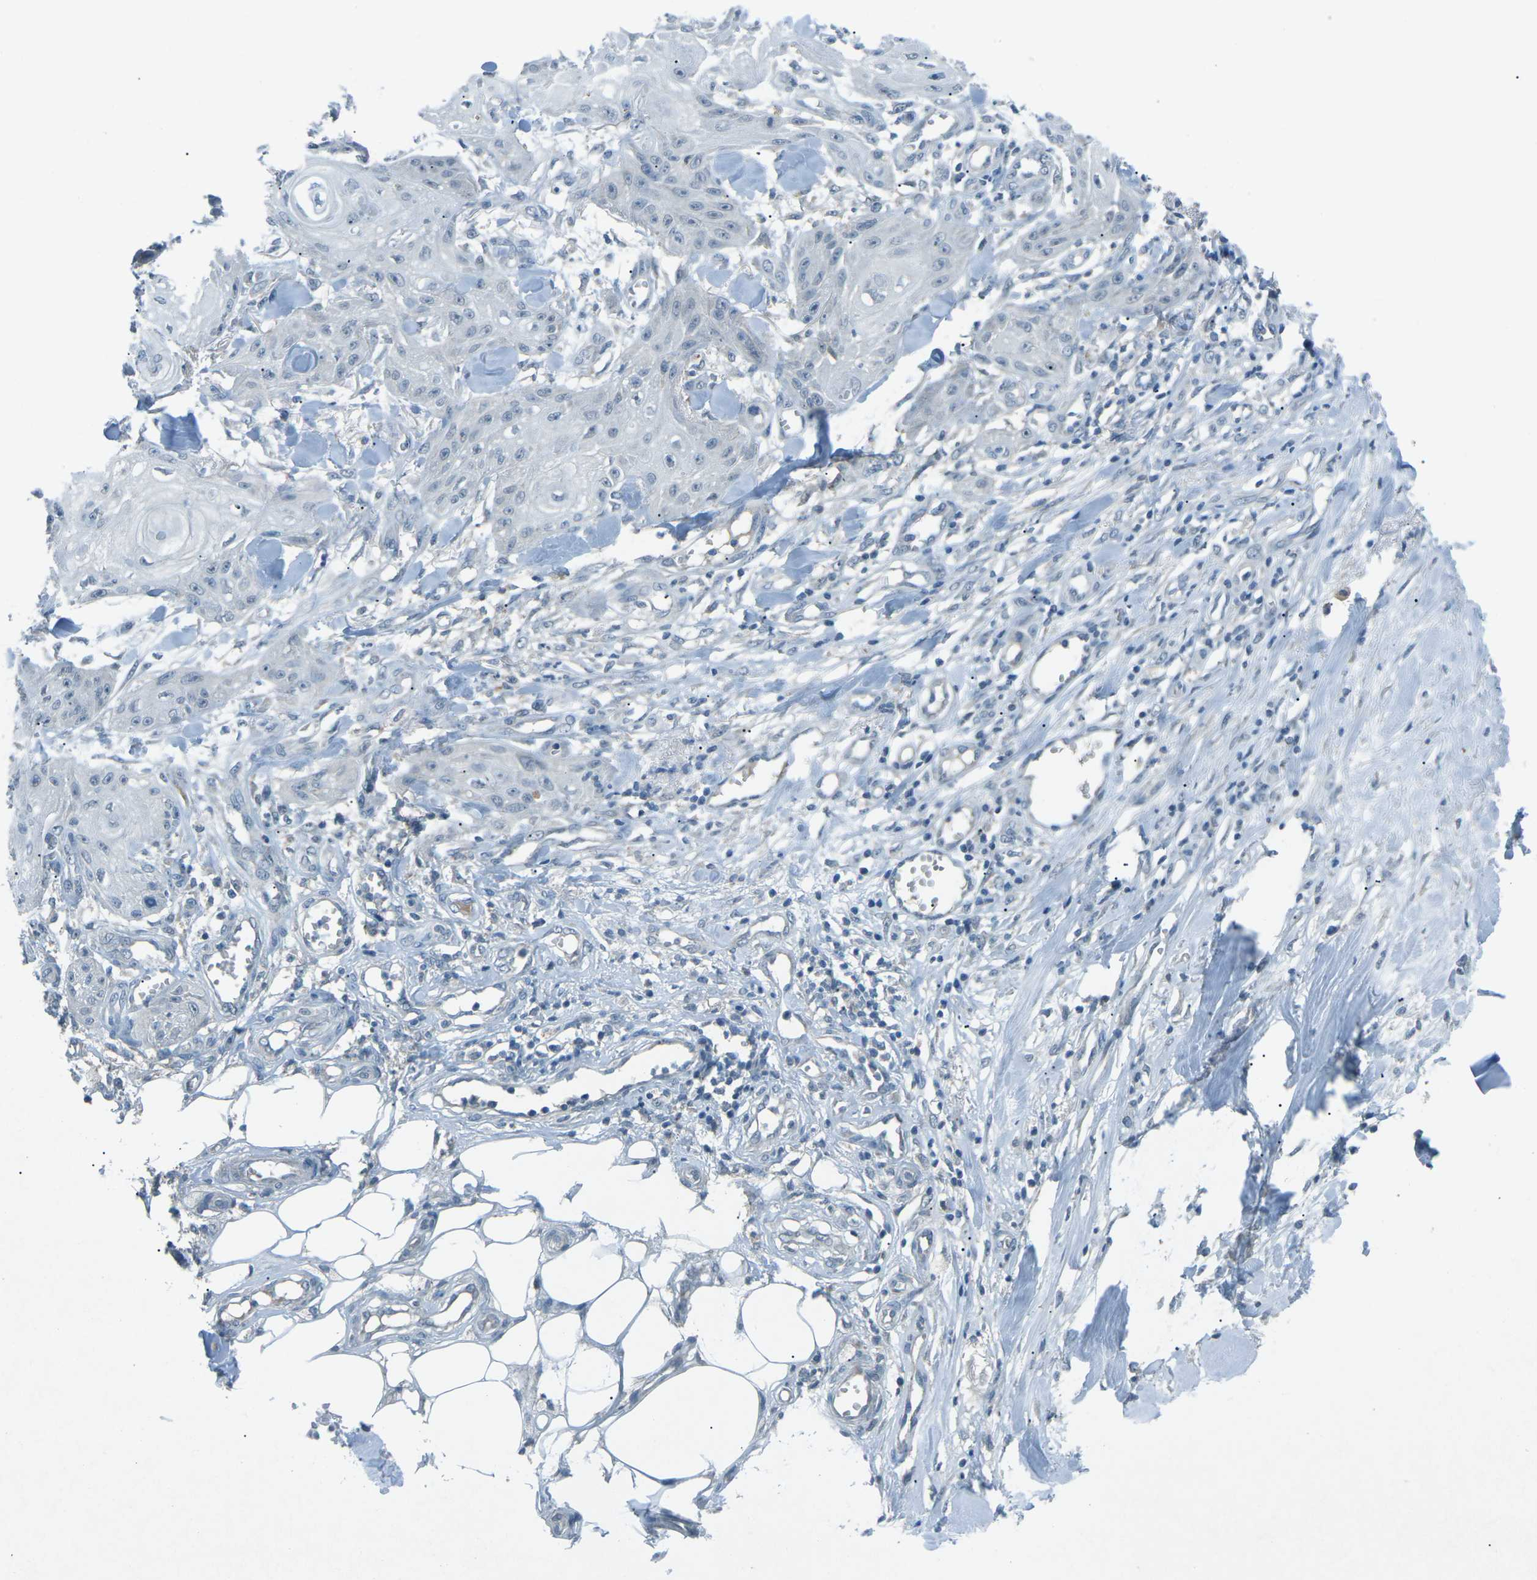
{"staining": {"intensity": "negative", "quantity": "none", "location": "none"}, "tissue": "skin cancer", "cell_type": "Tumor cells", "image_type": "cancer", "snomed": [{"axis": "morphology", "description": "Squamous cell carcinoma, NOS"}, {"axis": "topography", "description": "Skin"}], "caption": "Skin cancer (squamous cell carcinoma) was stained to show a protein in brown. There is no significant positivity in tumor cells.", "gene": "PRKCA", "patient": {"sex": "male", "age": 74}}